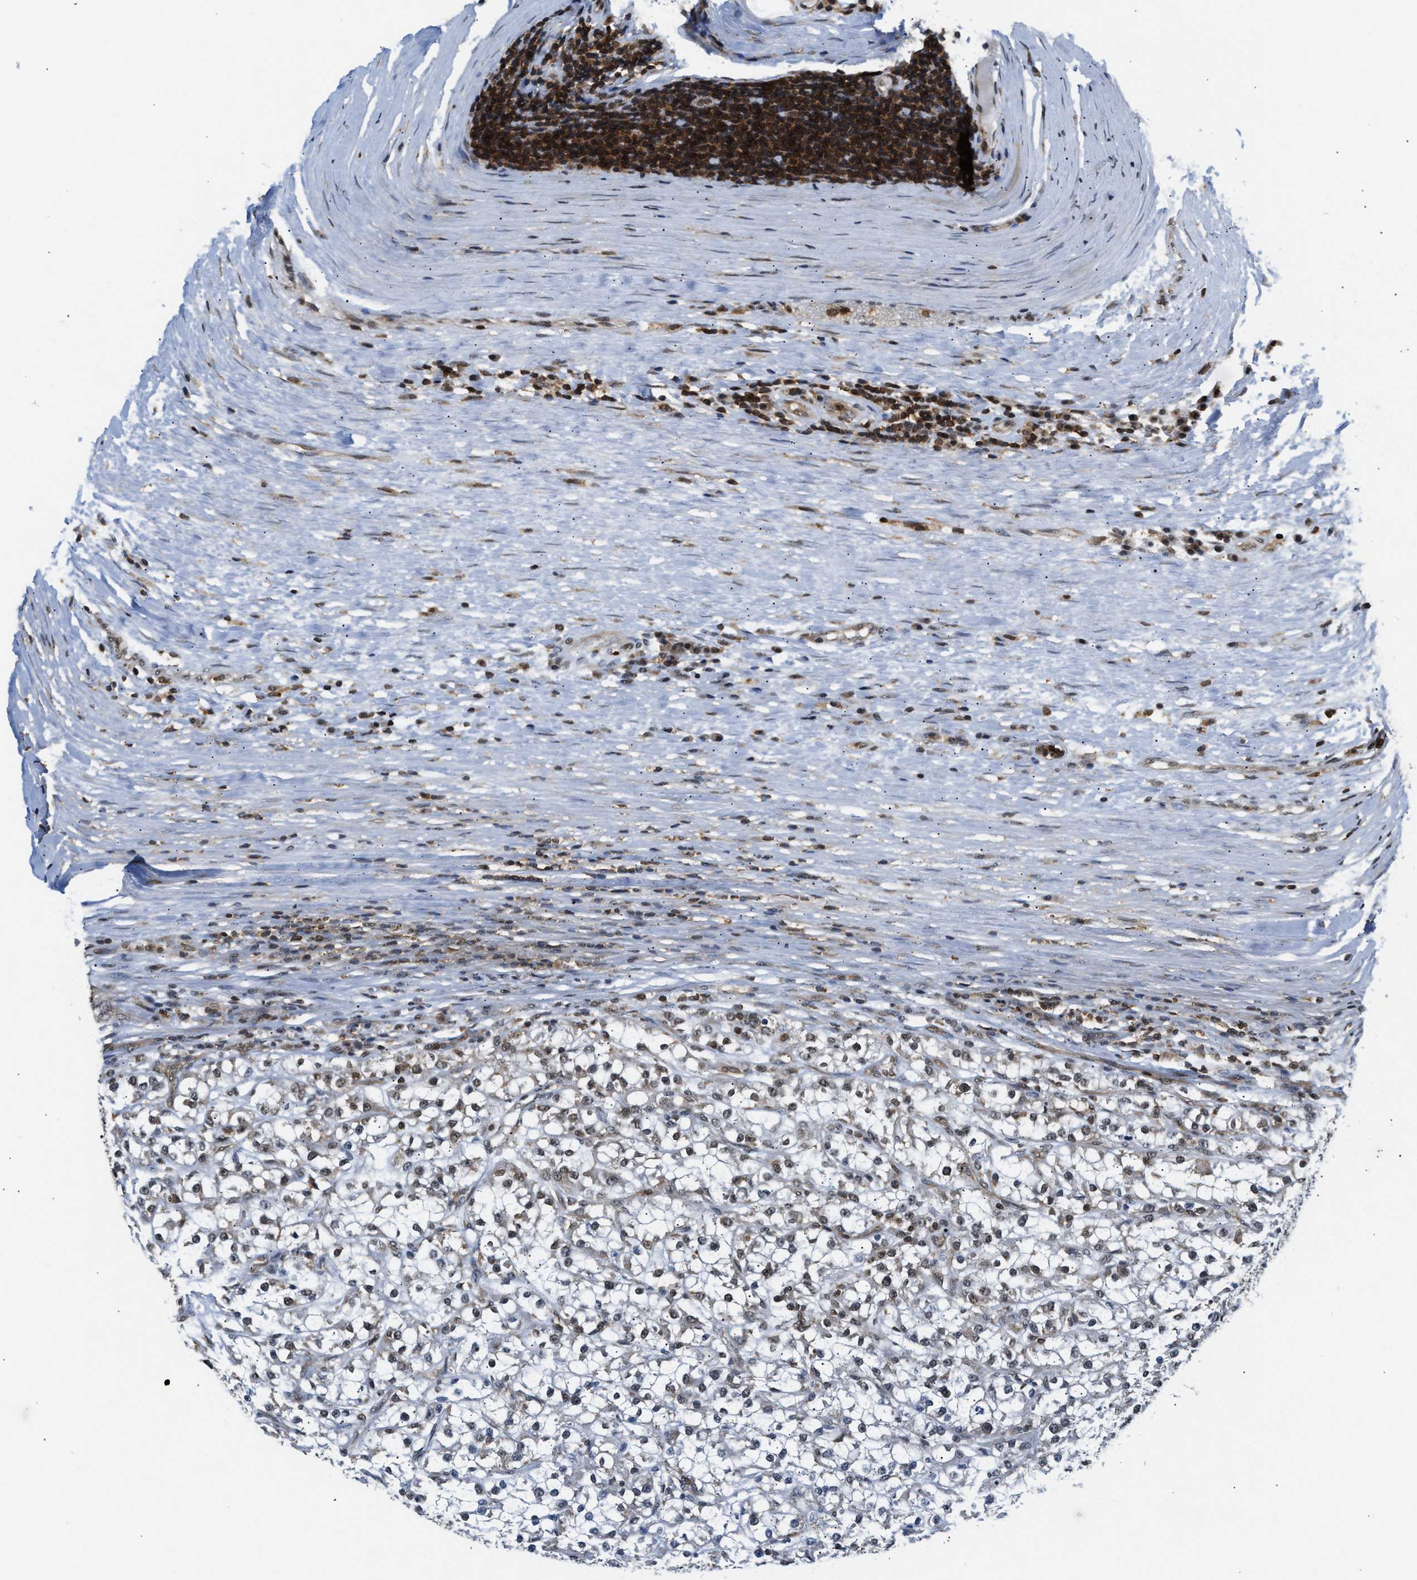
{"staining": {"intensity": "weak", "quantity": ">75%", "location": "nuclear"}, "tissue": "renal cancer", "cell_type": "Tumor cells", "image_type": "cancer", "snomed": [{"axis": "morphology", "description": "Adenocarcinoma, NOS"}, {"axis": "topography", "description": "Kidney"}], "caption": "There is low levels of weak nuclear positivity in tumor cells of adenocarcinoma (renal), as demonstrated by immunohistochemical staining (brown color).", "gene": "STK10", "patient": {"sex": "female", "age": 52}}